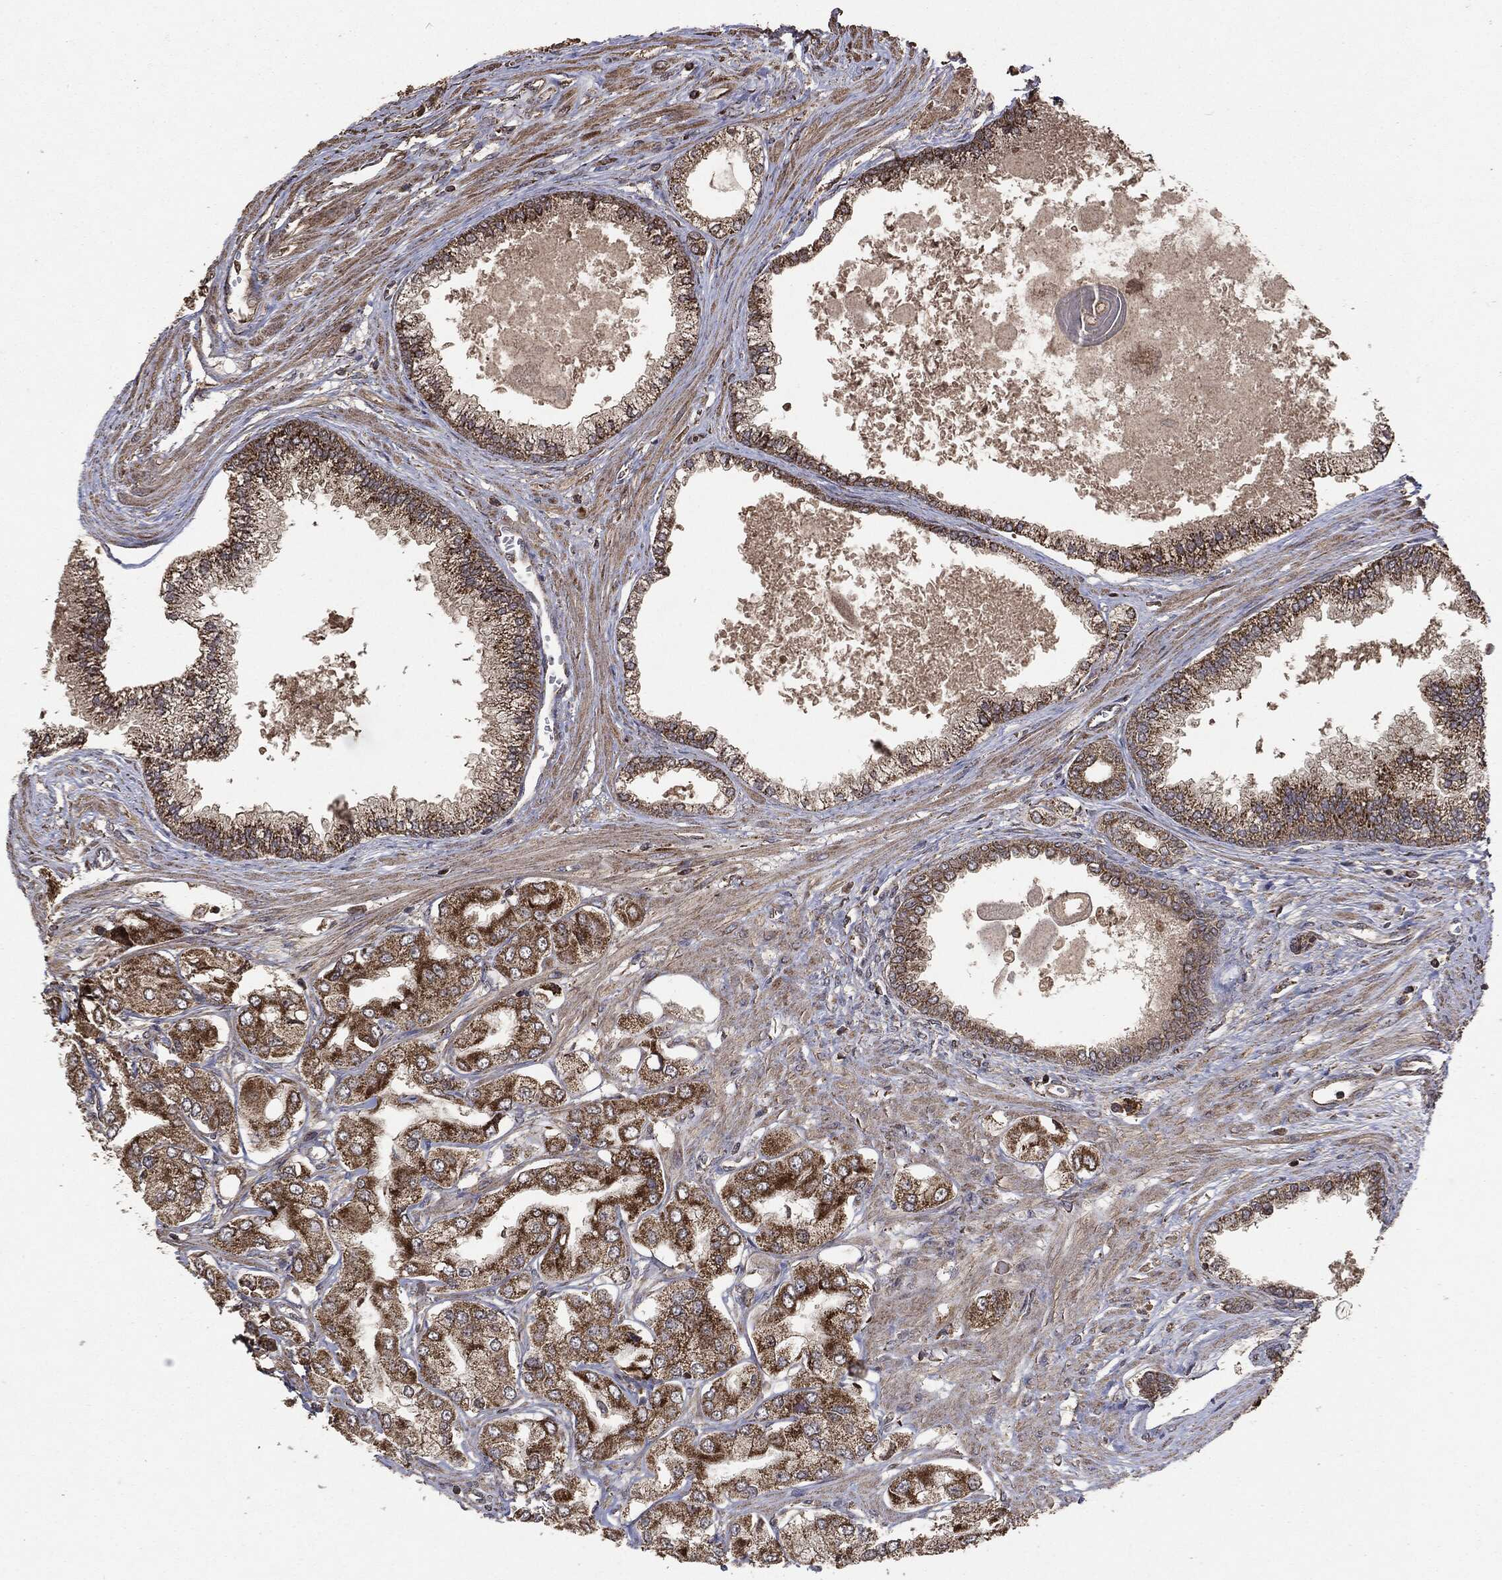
{"staining": {"intensity": "strong", "quantity": ">75%", "location": "cytoplasmic/membranous"}, "tissue": "prostate cancer", "cell_type": "Tumor cells", "image_type": "cancer", "snomed": [{"axis": "morphology", "description": "Adenocarcinoma, Low grade"}, {"axis": "topography", "description": "Prostate"}], "caption": "Low-grade adenocarcinoma (prostate) stained for a protein shows strong cytoplasmic/membranous positivity in tumor cells. (IHC, brightfield microscopy, high magnification).", "gene": "MTOR", "patient": {"sex": "male", "age": 69}}